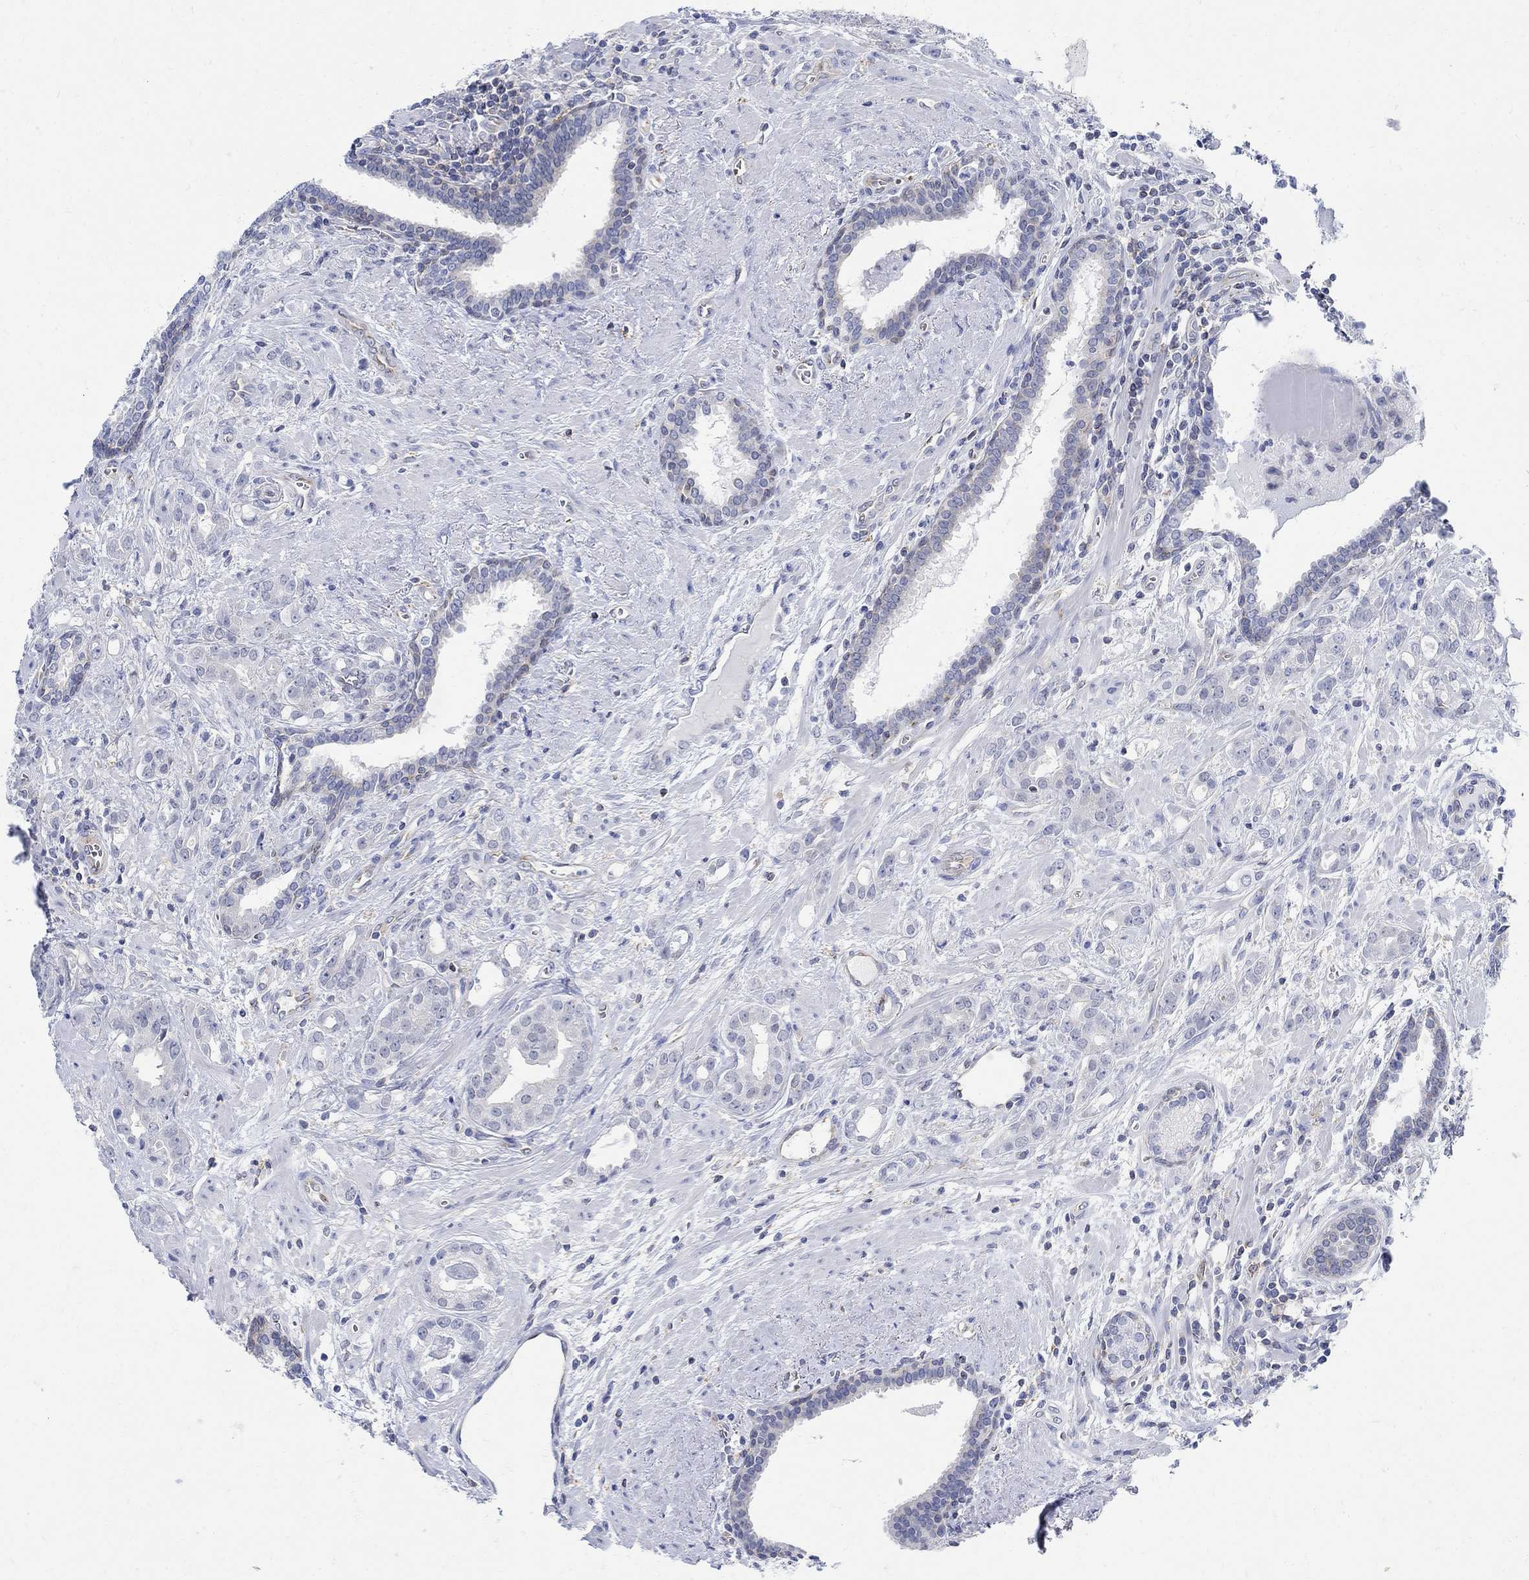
{"staining": {"intensity": "negative", "quantity": "none", "location": "none"}, "tissue": "prostate cancer", "cell_type": "Tumor cells", "image_type": "cancer", "snomed": [{"axis": "morphology", "description": "Adenocarcinoma, NOS"}, {"axis": "topography", "description": "Prostate"}], "caption": "Immunohistochemistry of adenocarcinoma (prostate) exhibits no positivity in tumor cells.", "gene": "PHF21B", "patient": {"sex": "male", "age": 57}}